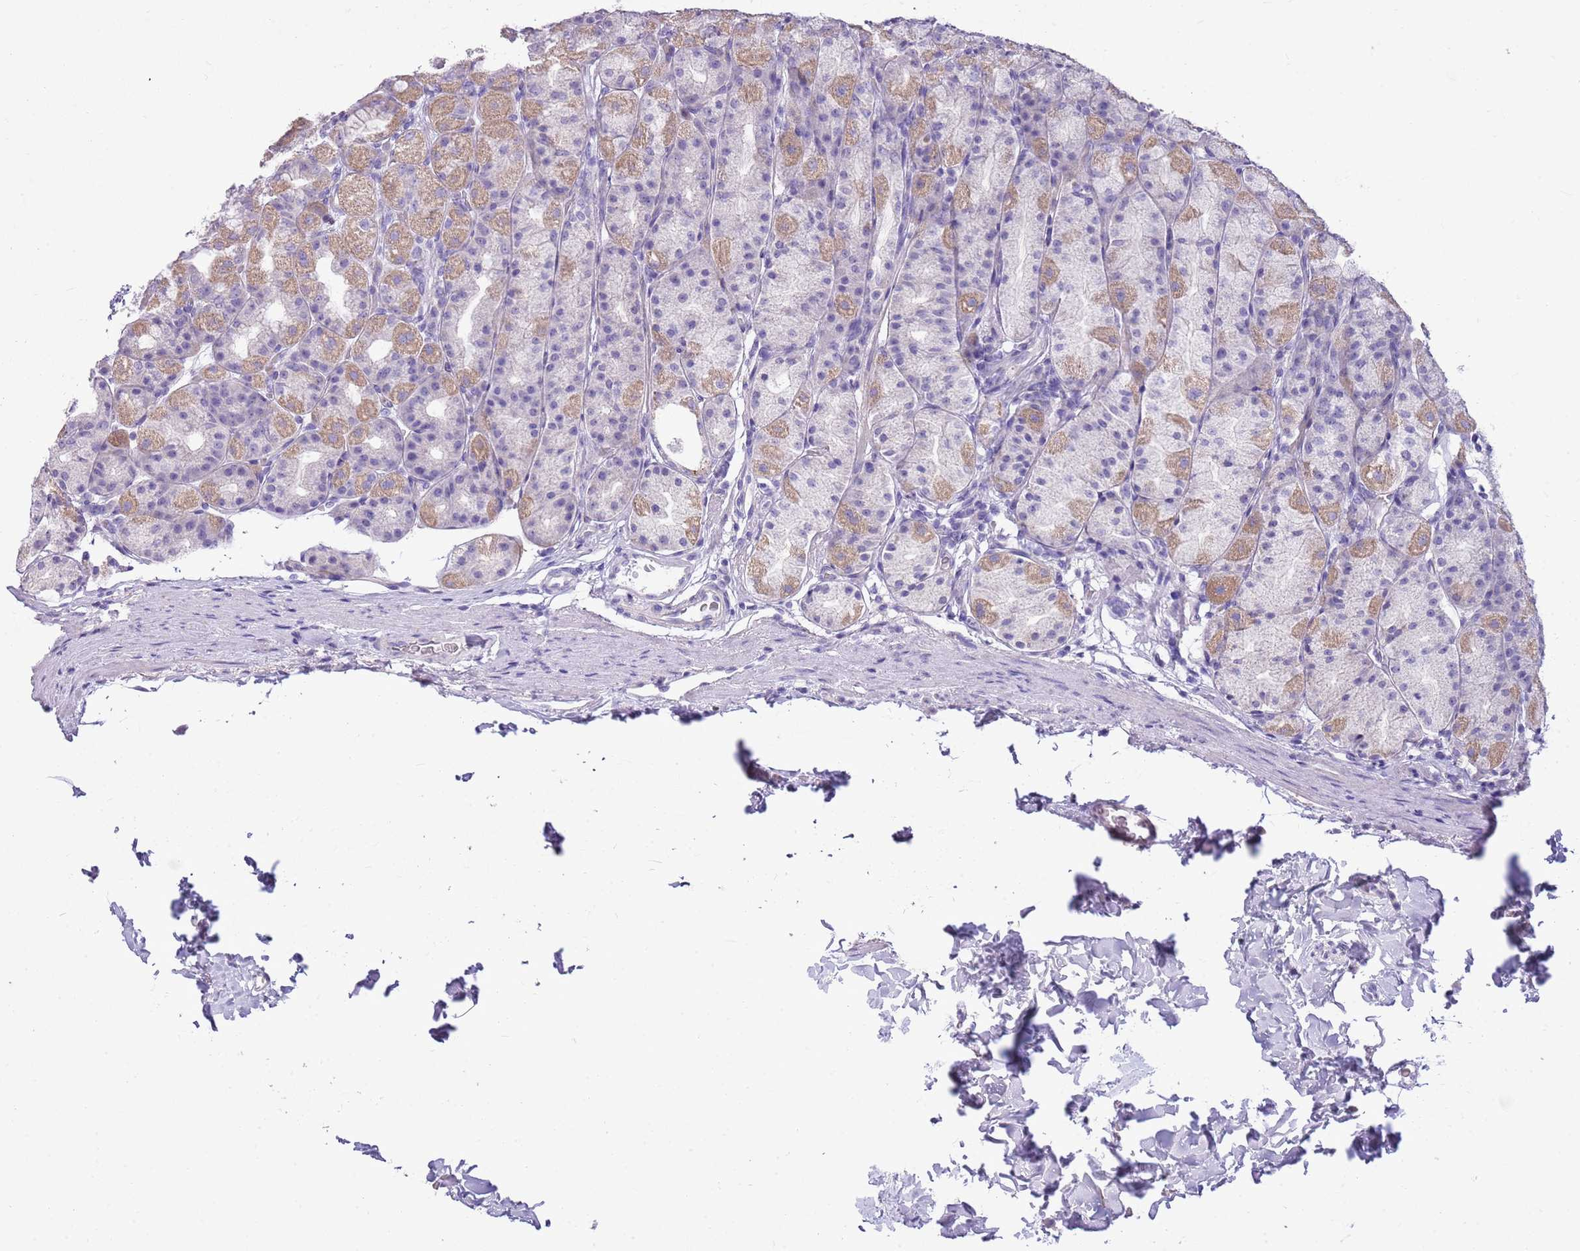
{"staining": {"intensity": "moderate", "quantity": "<25%", "location": "cytoplasmic/membranous"}, "tissue": "stomach", "cell_type": "Glandular cells", "image_type": "normal", "snomed": [{"axis": "morphology", "description": "Normal tissue, NOS"}, {"axis": "topography", "description": "Stomach, upper"}], "caption": "Protein expression analysis of unremarkable human stomach reveals moderate cytoplasmic/membranous positivity in about <25% of glandular cells.", "gene": "CNPPD1", "patient": {"sex": "male", "age": 68}}